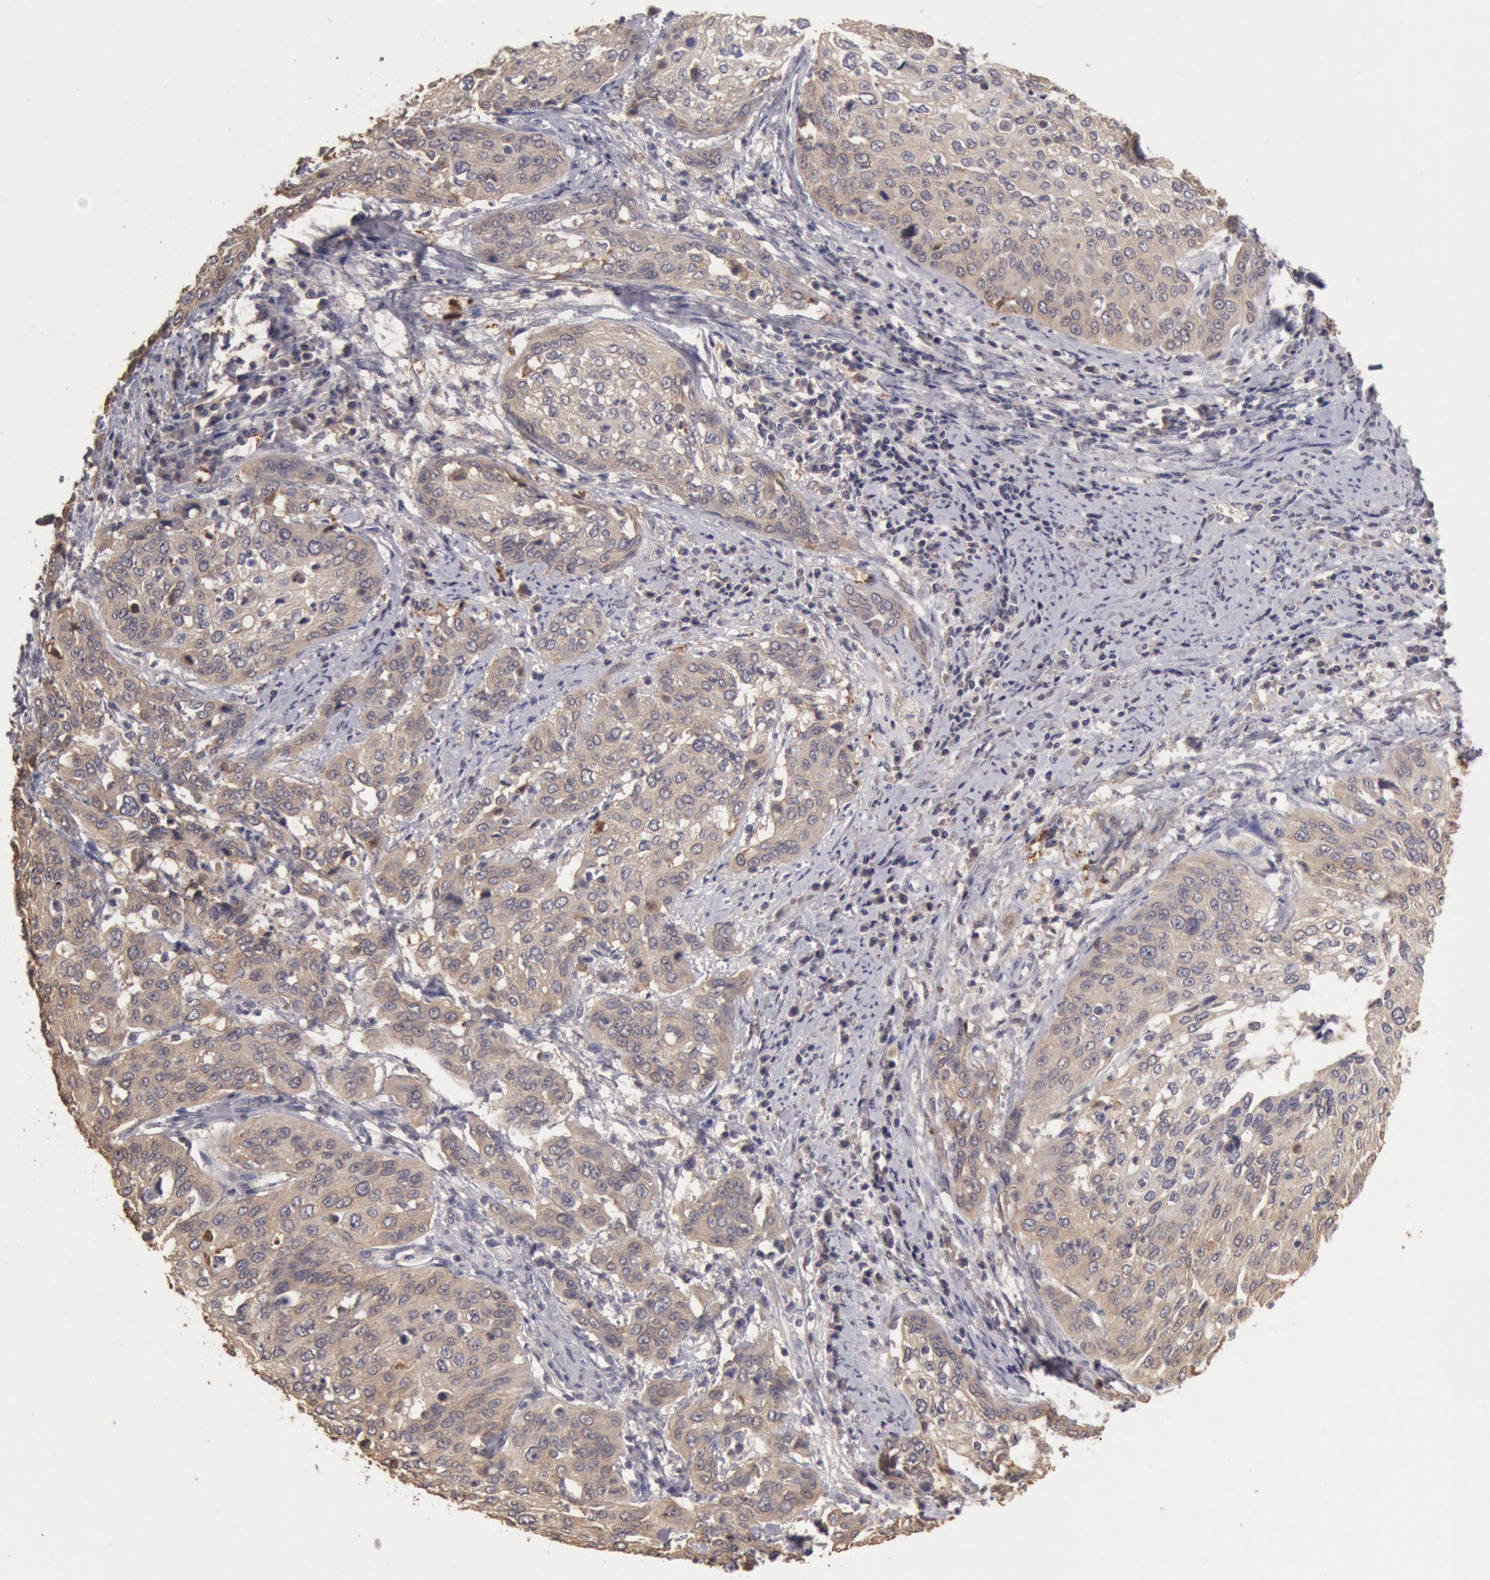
{"staining": {"intensity": "moderate", "quantity": ">75%", "location": "cytoplasmic/membranous"}, "tissue": "cervical cancer", "cell_type": "Tumor cells", "image_type": "cancer", "snomed": [{"axis": "morphology", "description": "Squamous cell carcinoma, NOS"}, {"axis": "topography", "description": "Cervix"}], "caption": "Protein staining of cervical cancer (squamous cell carcinoma) tissue reveals moderate cytoplasmic/membranous positivity in about >75% of tumor cells.", "gene": "ZFP36L1", "patient": {"sex": "female", "age": 41}}